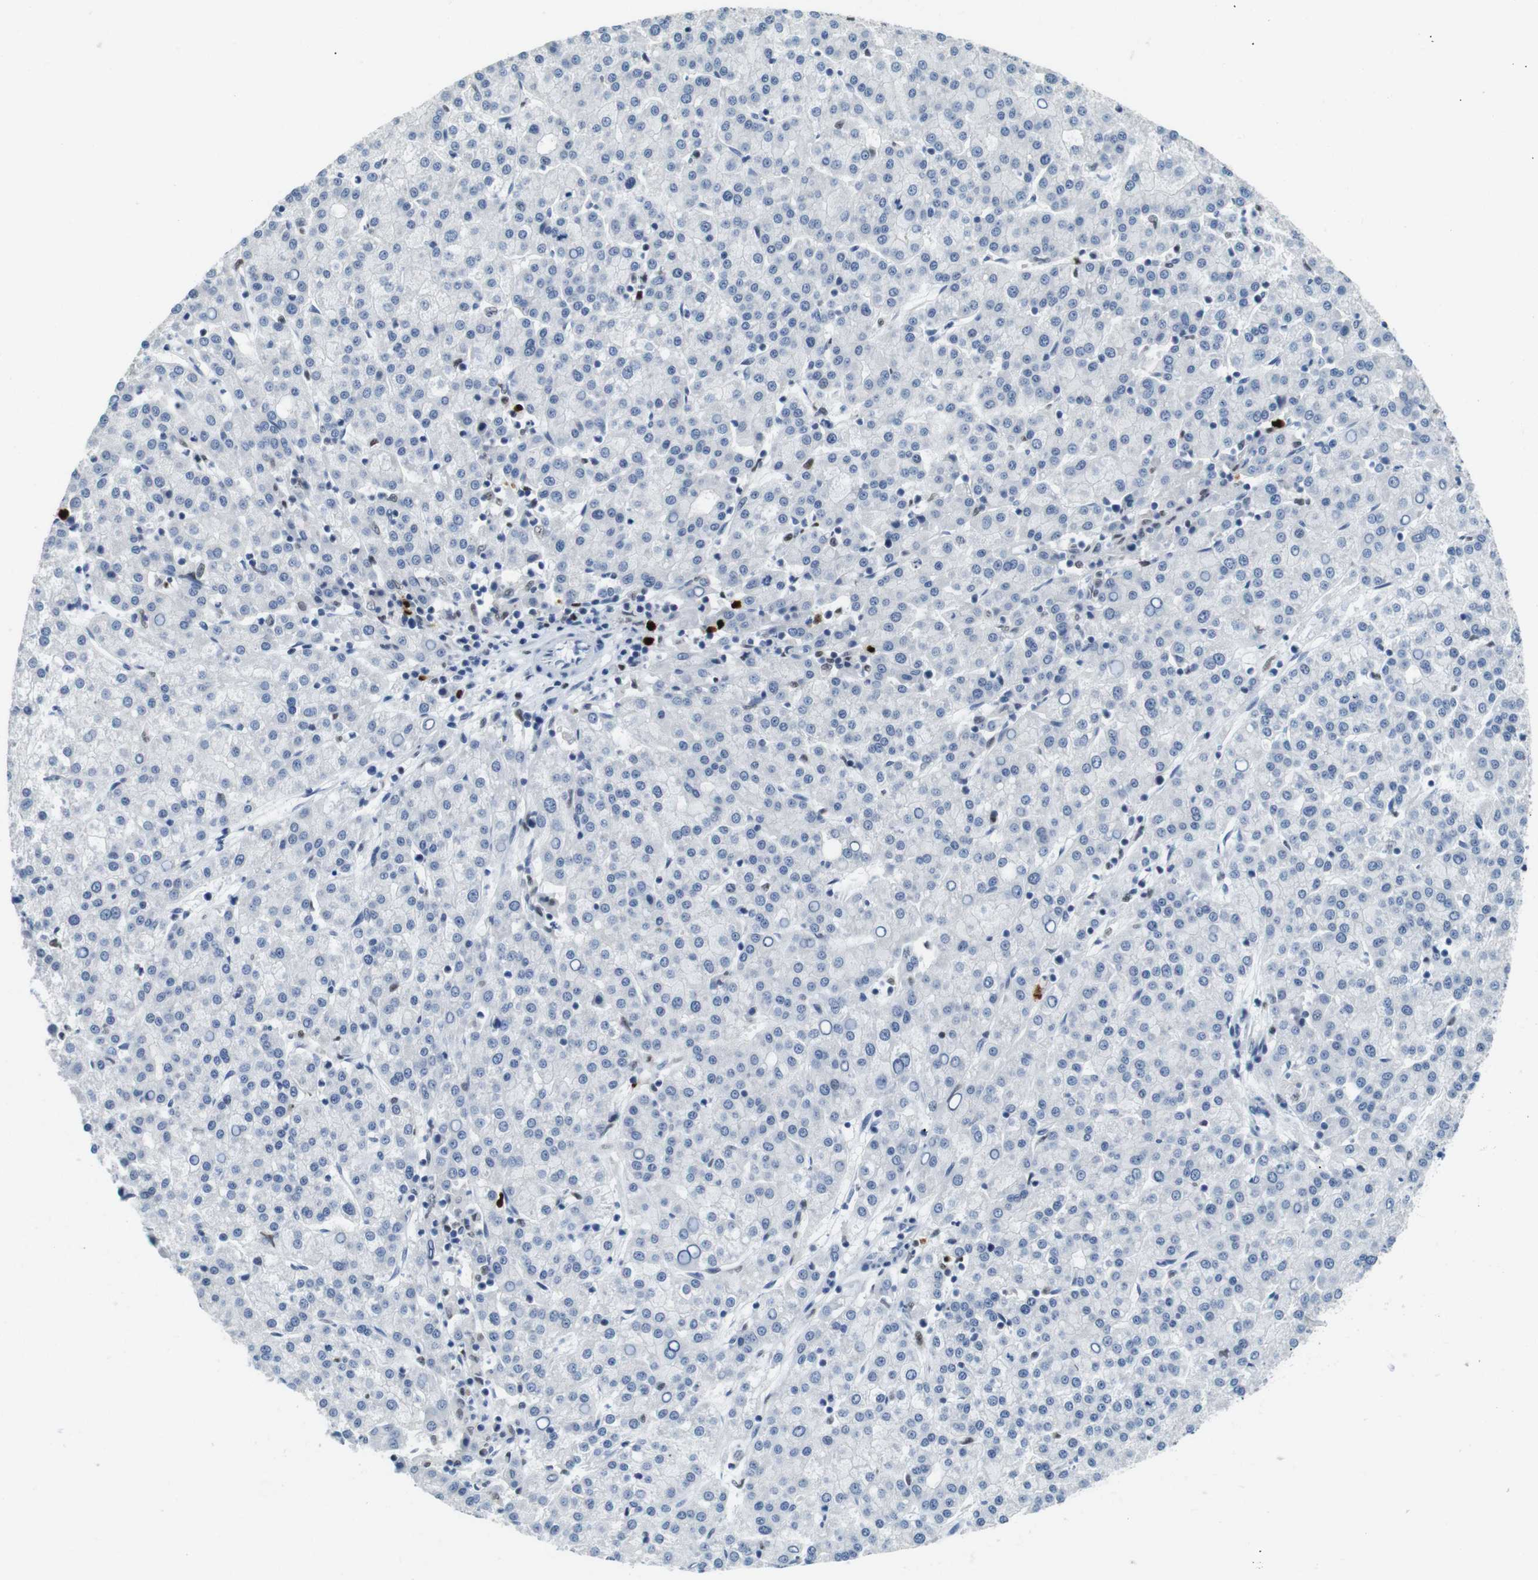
{"staining": {"intensity": "negative", "quantity": "none", "location": "none"}, "tissue": "liver cancer", "cell_type": "Tumor cells", "image_type": "cancer", "snomed": [{"axis": "morphology", "description": "Carcinoma, Hepatocellular, NOS"}, {"axis": "topography", "description": "Liver"}], "caption": "A high-resolution histopathology image shows IHC staining of liver cancer (hepatocellular carcinoma), which shows no significant positivity in tumor cells.", "gene": "IRF8", "patient": {"sex": "female", "age": 58}}